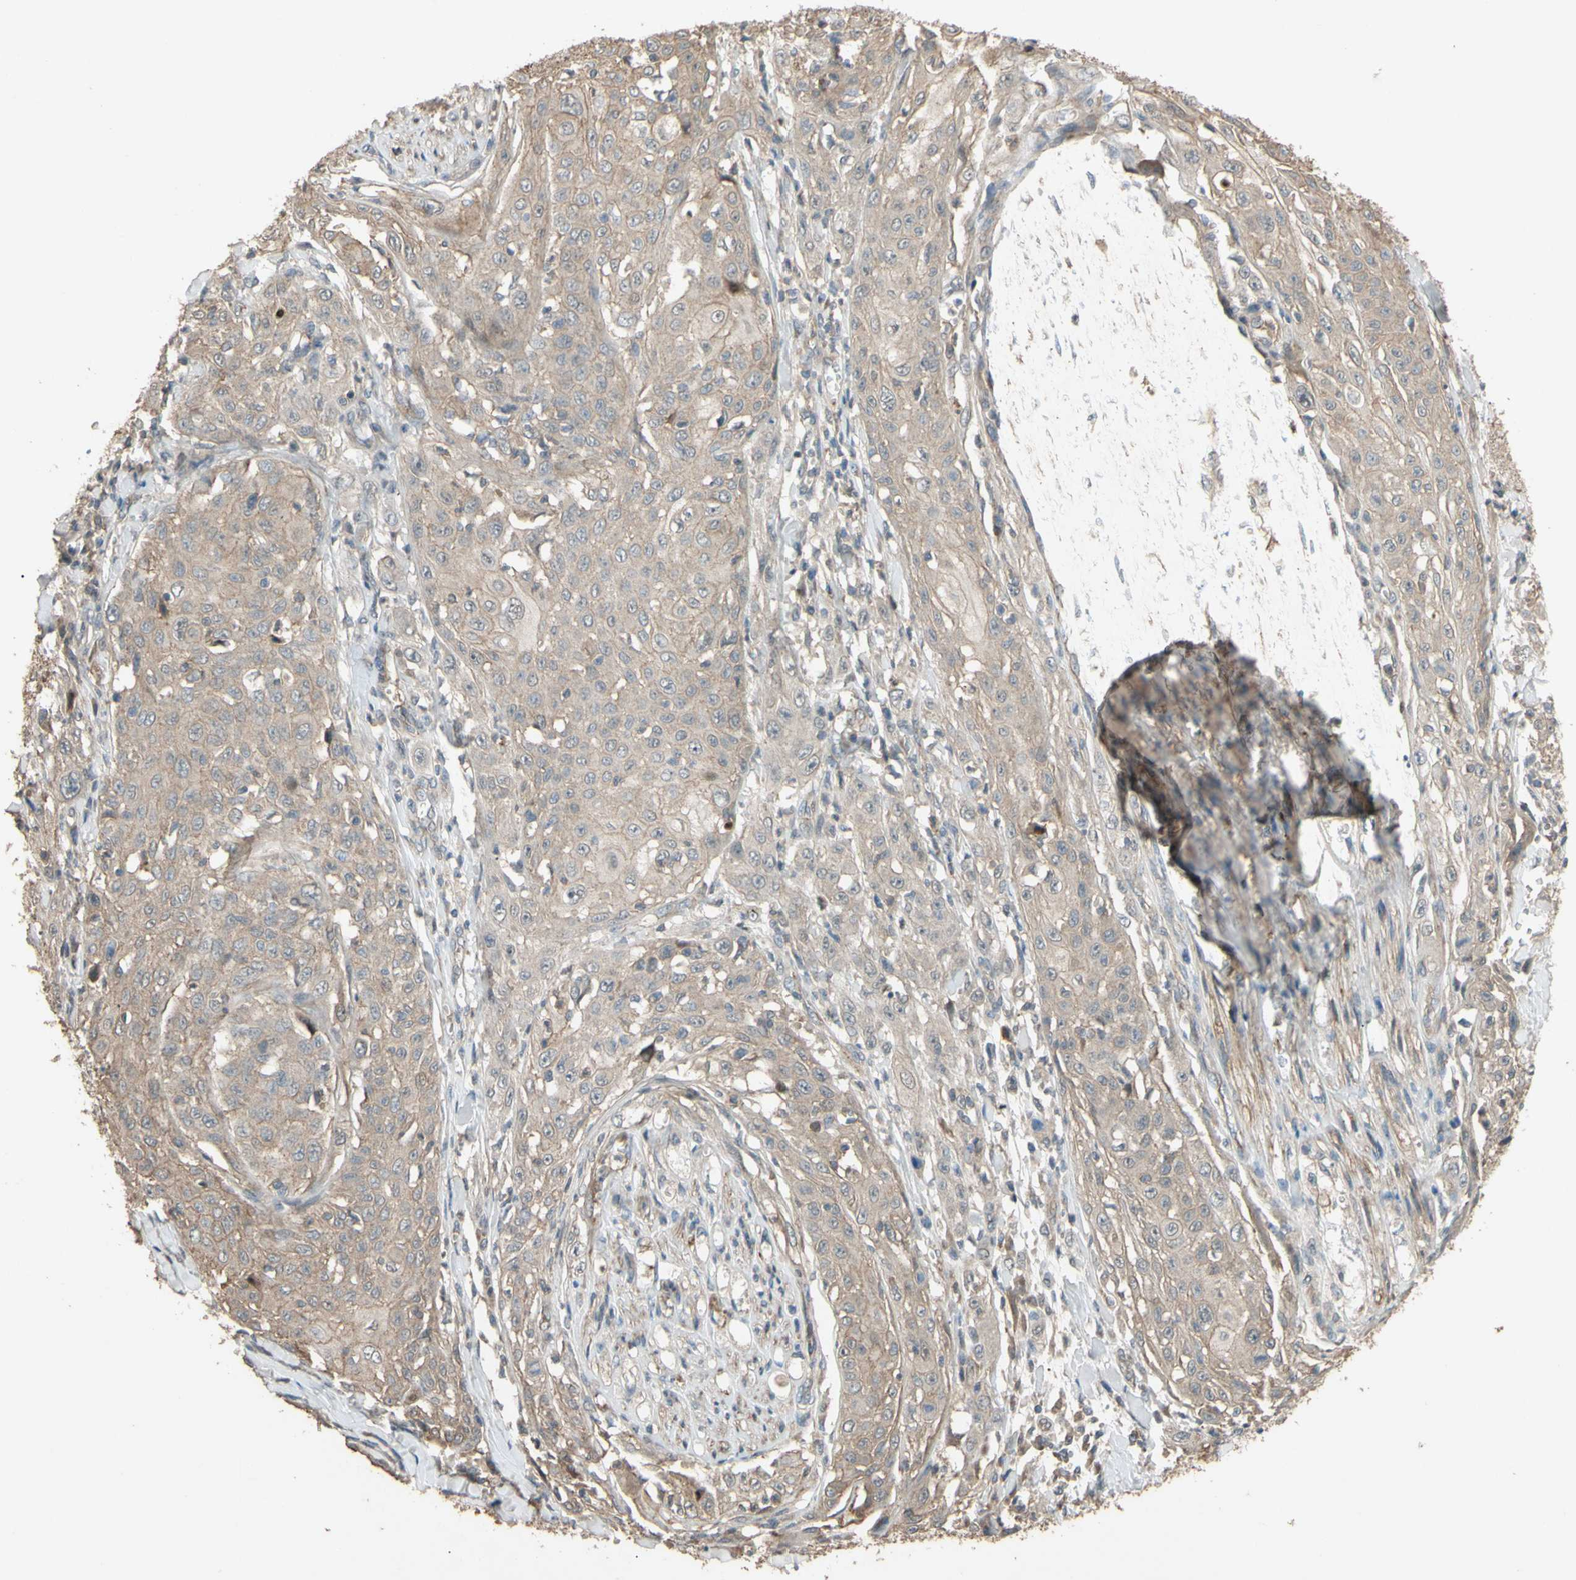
{"staining": {"intensity": "weak", "quantity": ">75%", "location": "cytoplasmic/membranous"}, "tissue": "skin cancer", "cell_type": "Tumor cells", "image_type": "cancer", "snomed": [{"axis": "morphology", "description": "Squamous cell carcinoma, NOS"}, {"axis": "morphology", "description": "Squamous cell carcinoma, metastatic, NOS"}, {"axis": "topography", "description": "Skin"}, {"axis": "topography", "description": "Lymph node"}], "caption": "Immunohistochemical staining of skin cancer (metastatic squamous cell carcinoma) demonstrates low levels of weak cytoplasmic/membranous protein positivity in approximately >75% of tumor cells. The protein of interest is shown in brown color, while the nuclei are stained blue.", "gene": "SHROOM4", "patient": {"sex": "male", "age": 75}}